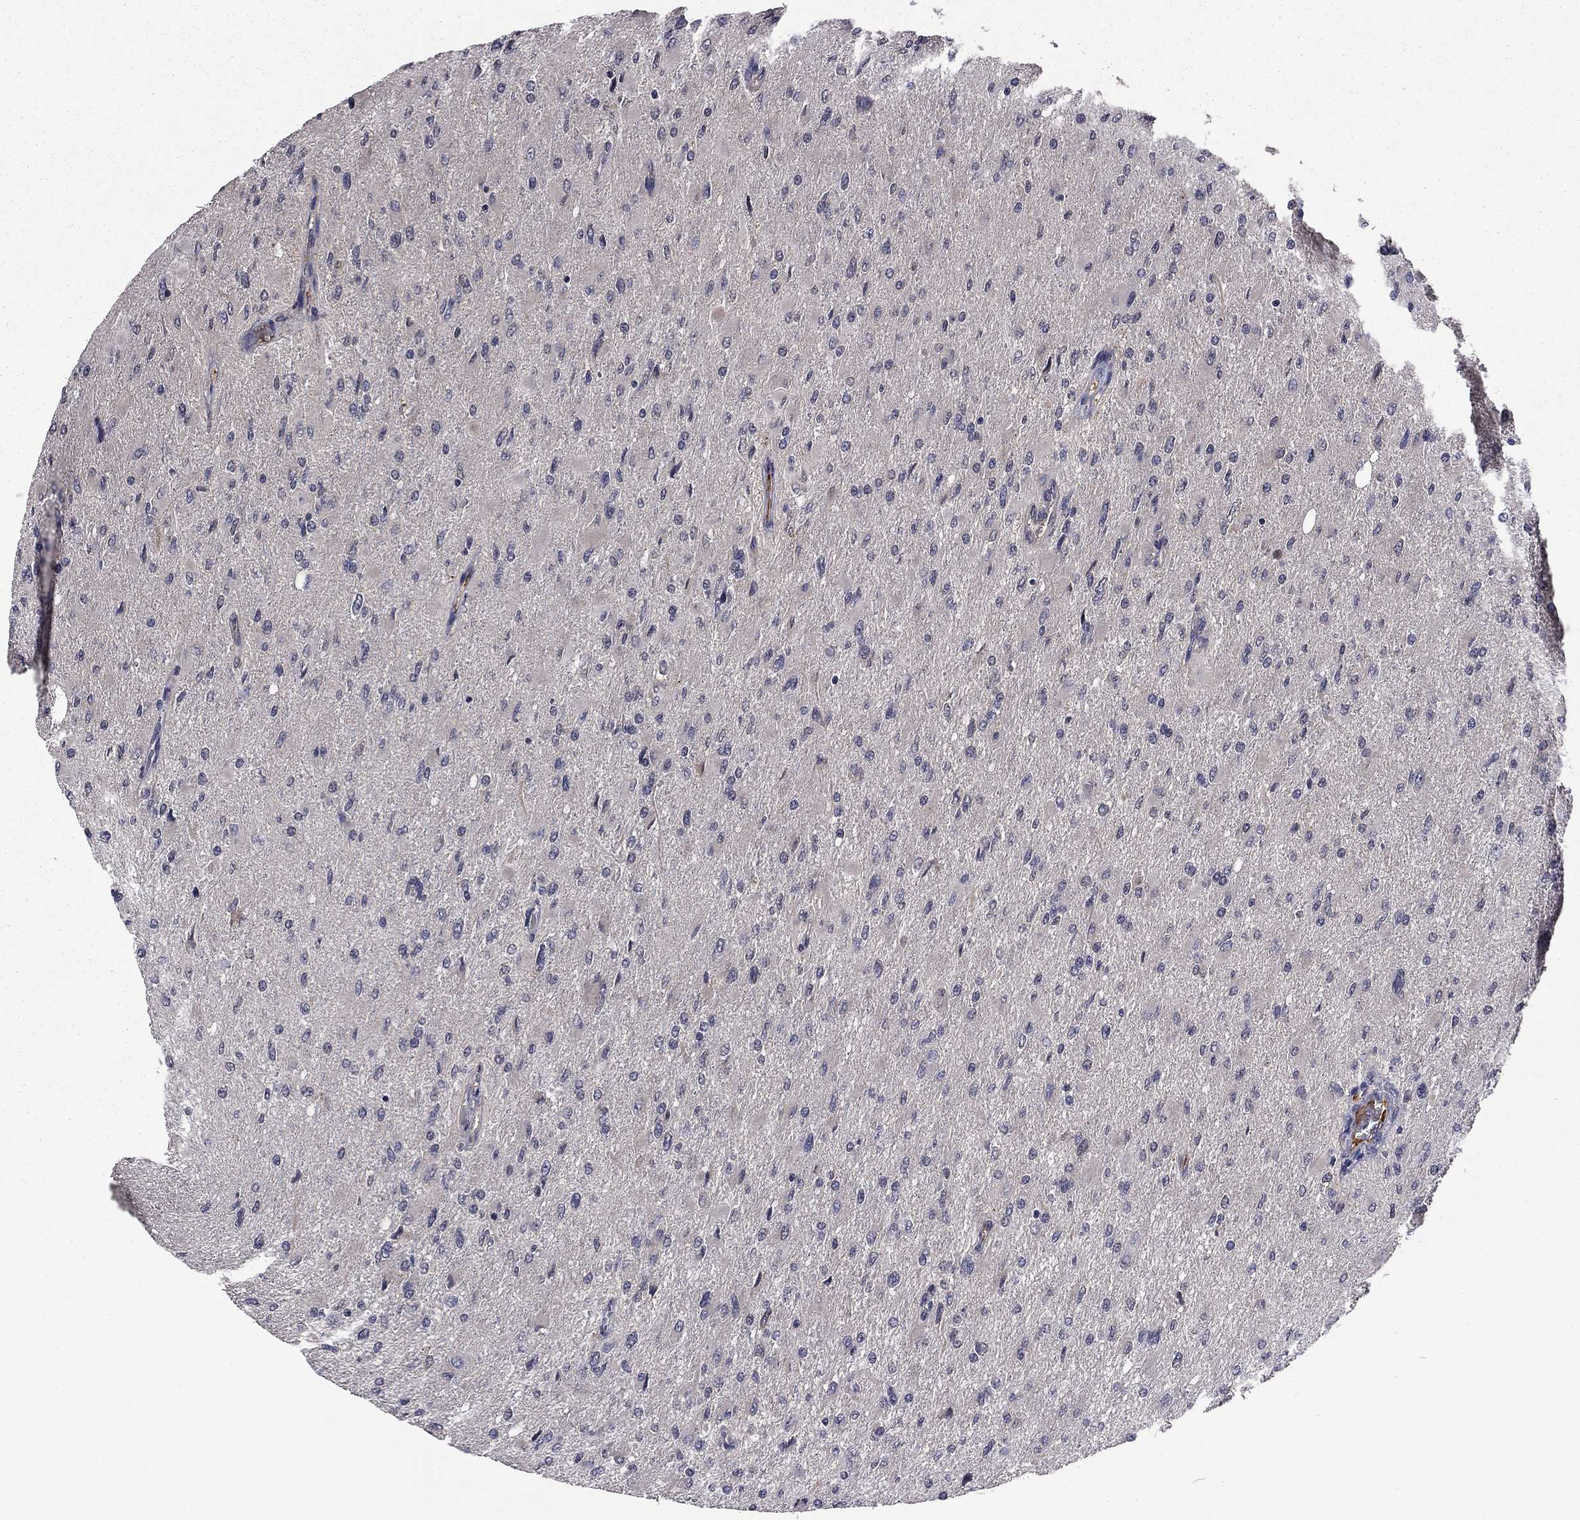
{"staining": {"intensity": "negative", "quantity": "none", "location": "none"}, "tissue": "glioma", "cell_type": "Tumor cells", "image_type": "cancer", "snomed": [{"axis": "morphology", "description": "Glioma, malignant, High grade"}, {"axis": "topography", "description": "Cerebral cortex"}], "caption": "Immunohistochemistry histopathology image of glioma stained for a protein (brown), which exhibits no expression in tumor cells.", "gene": "PROS1", "patient": {"sex": "female", "age": 36}}